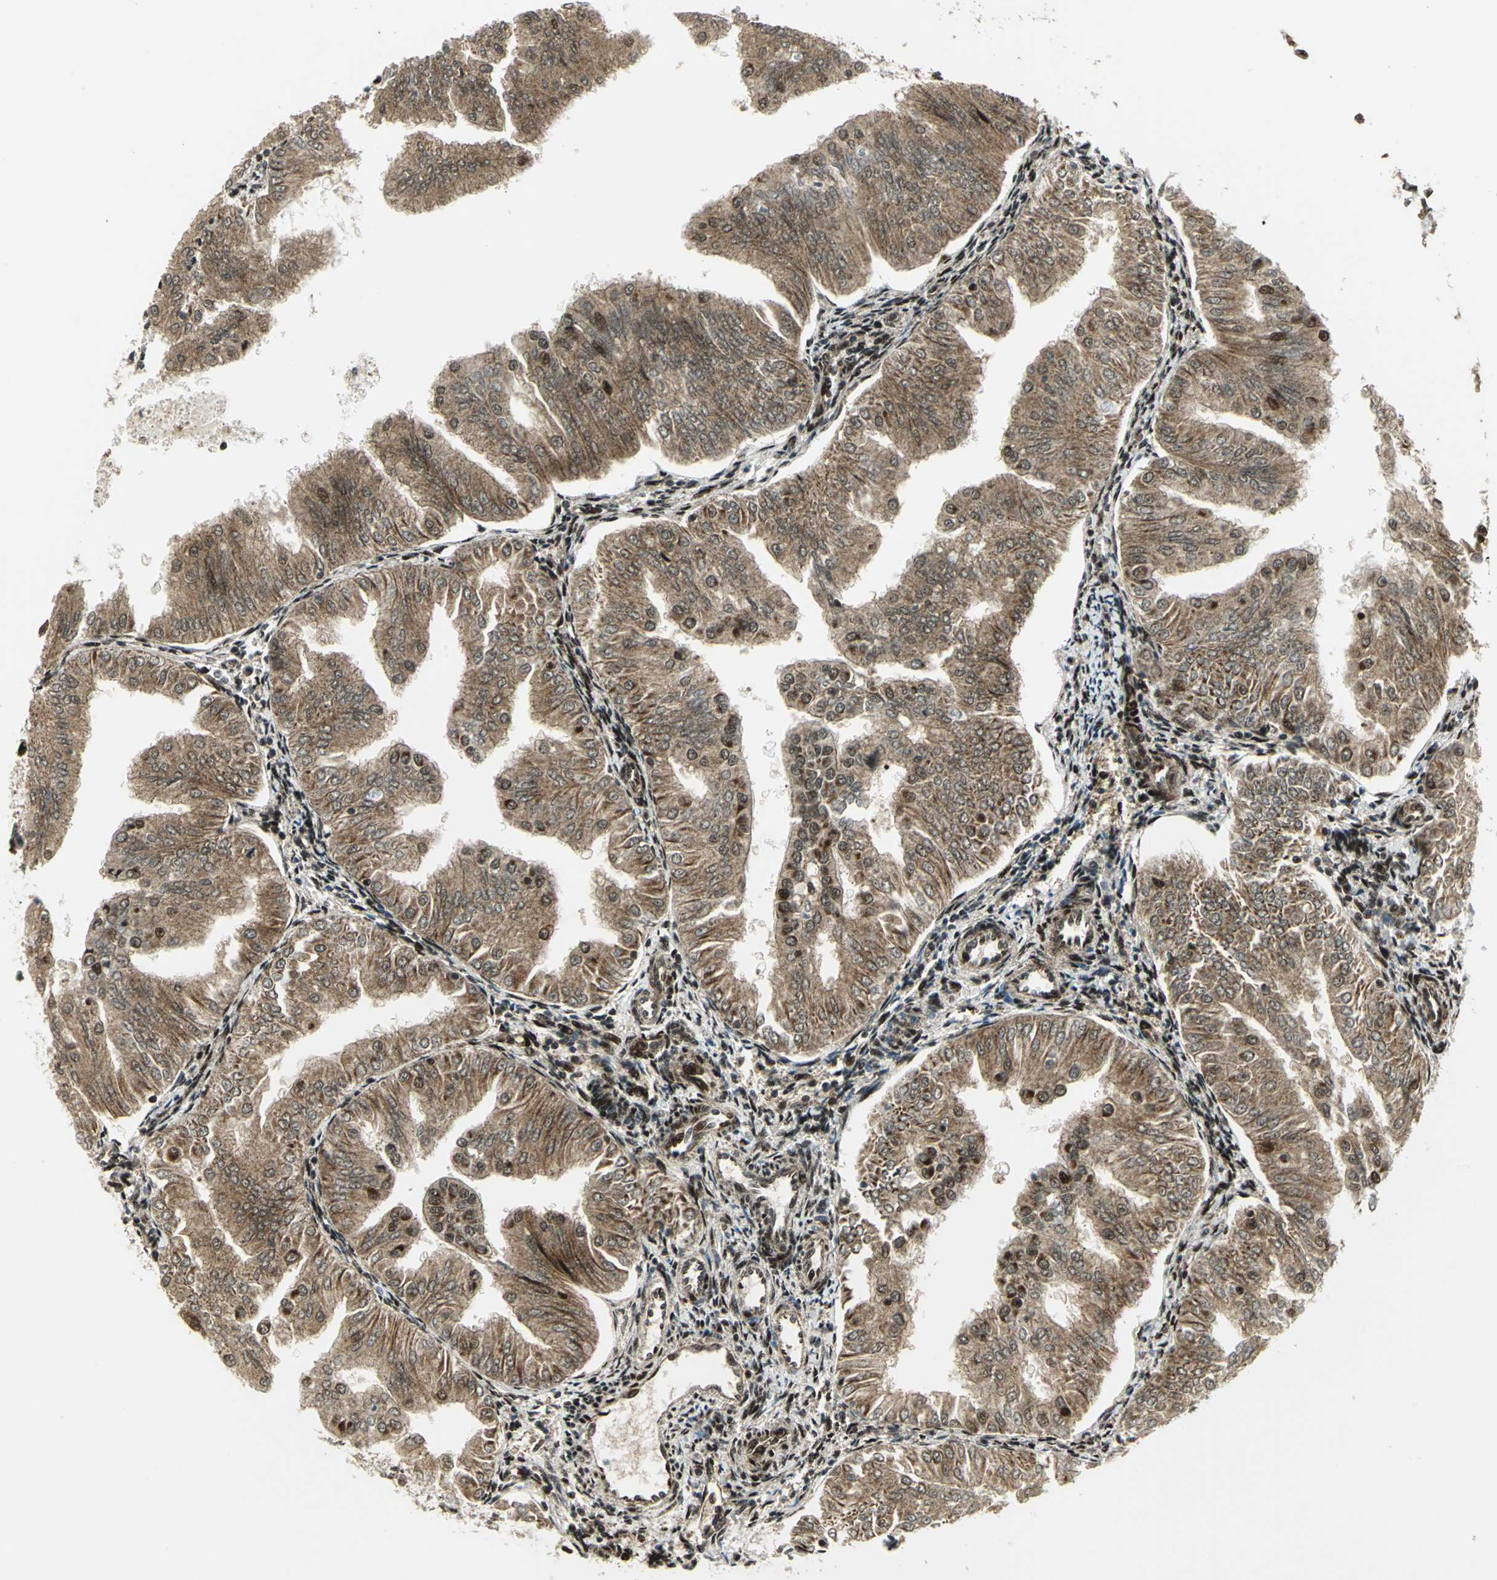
{"staining": {"intensity": "moderate", "quantity": ">75%", "location": "cytoplasmic/membranous,nuclear"}, "tissue": "endometrial cancer", "cell_type": "Tumor cells", "image_type": "cancer", "snomed": [{"axis": "morphology", "description": "Adenocarcinoma, NOS"}, {"axis": "topography", "description": "Endometrium"}], "caption": "DAB (3,3'-diaminobenzidine) immunohistochemical staining of adenocarcinoma (endometrial) demonstrates moderate cytoplasmic/membranous and nuclear protein positivity in approximately >75% of tumor cells.", "gene": "COPS5", "patient": {"sex": "female", "age": 53}}